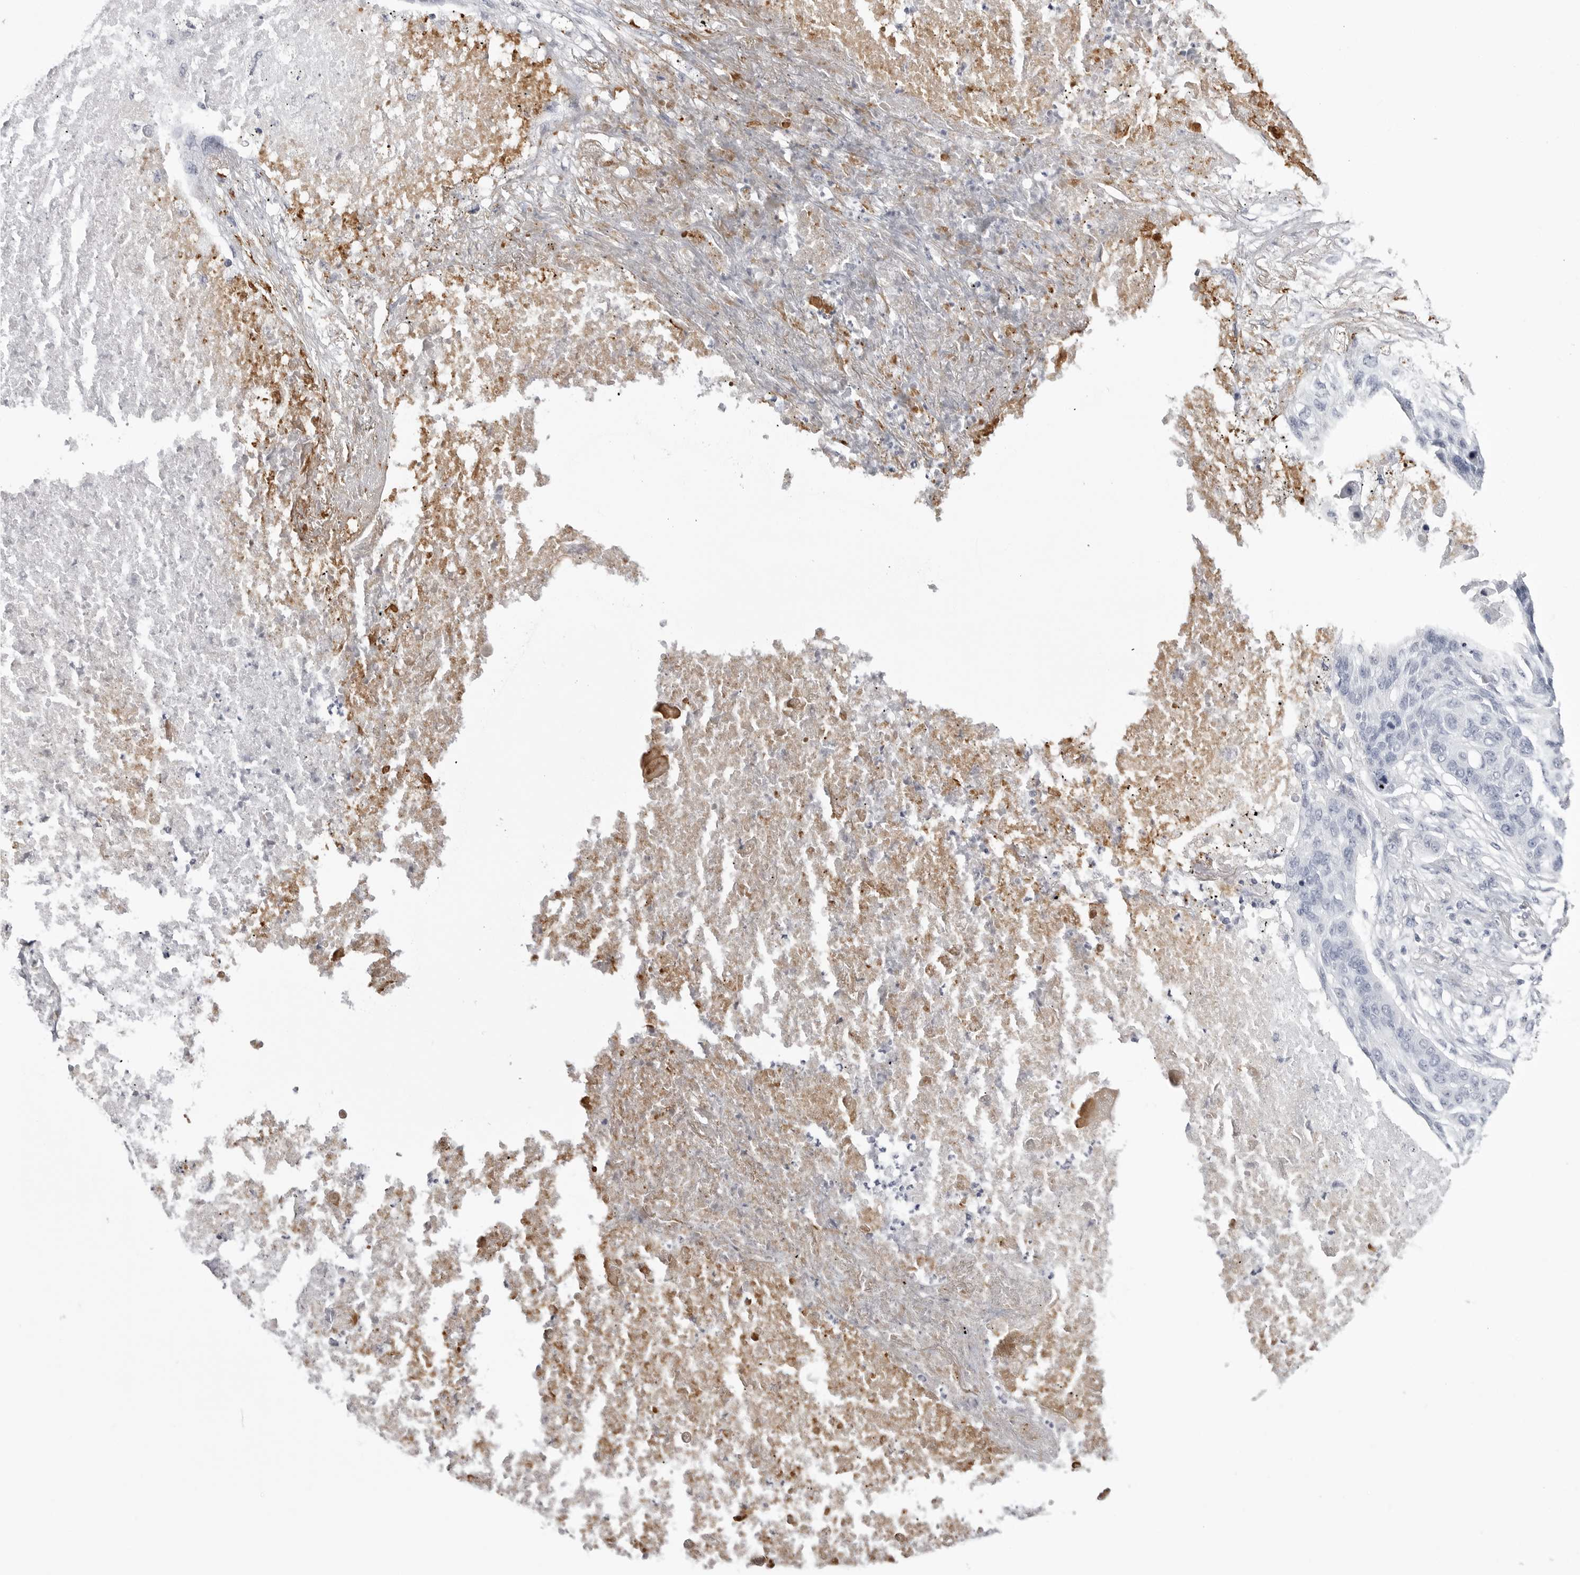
{"staining": {"intensity": "negative", "quantity": "none", "location": "none"}, "tissue": "lung cancer", "cell_type": "Tumor cells", "image_type": "cancer", "snomed": [{"axis": "morphology", "description": "Squamous cell carcinoma, NOS"}, {"axis": "topography", "description": "Lung"}], "caption": "This is an immunohistochemistry image of human lung cancer (squamous cell carcinoma). There is no positivity in tumor cells.", "gene": "COL26A1", "patient": {"sex": "female", "age": 63}}